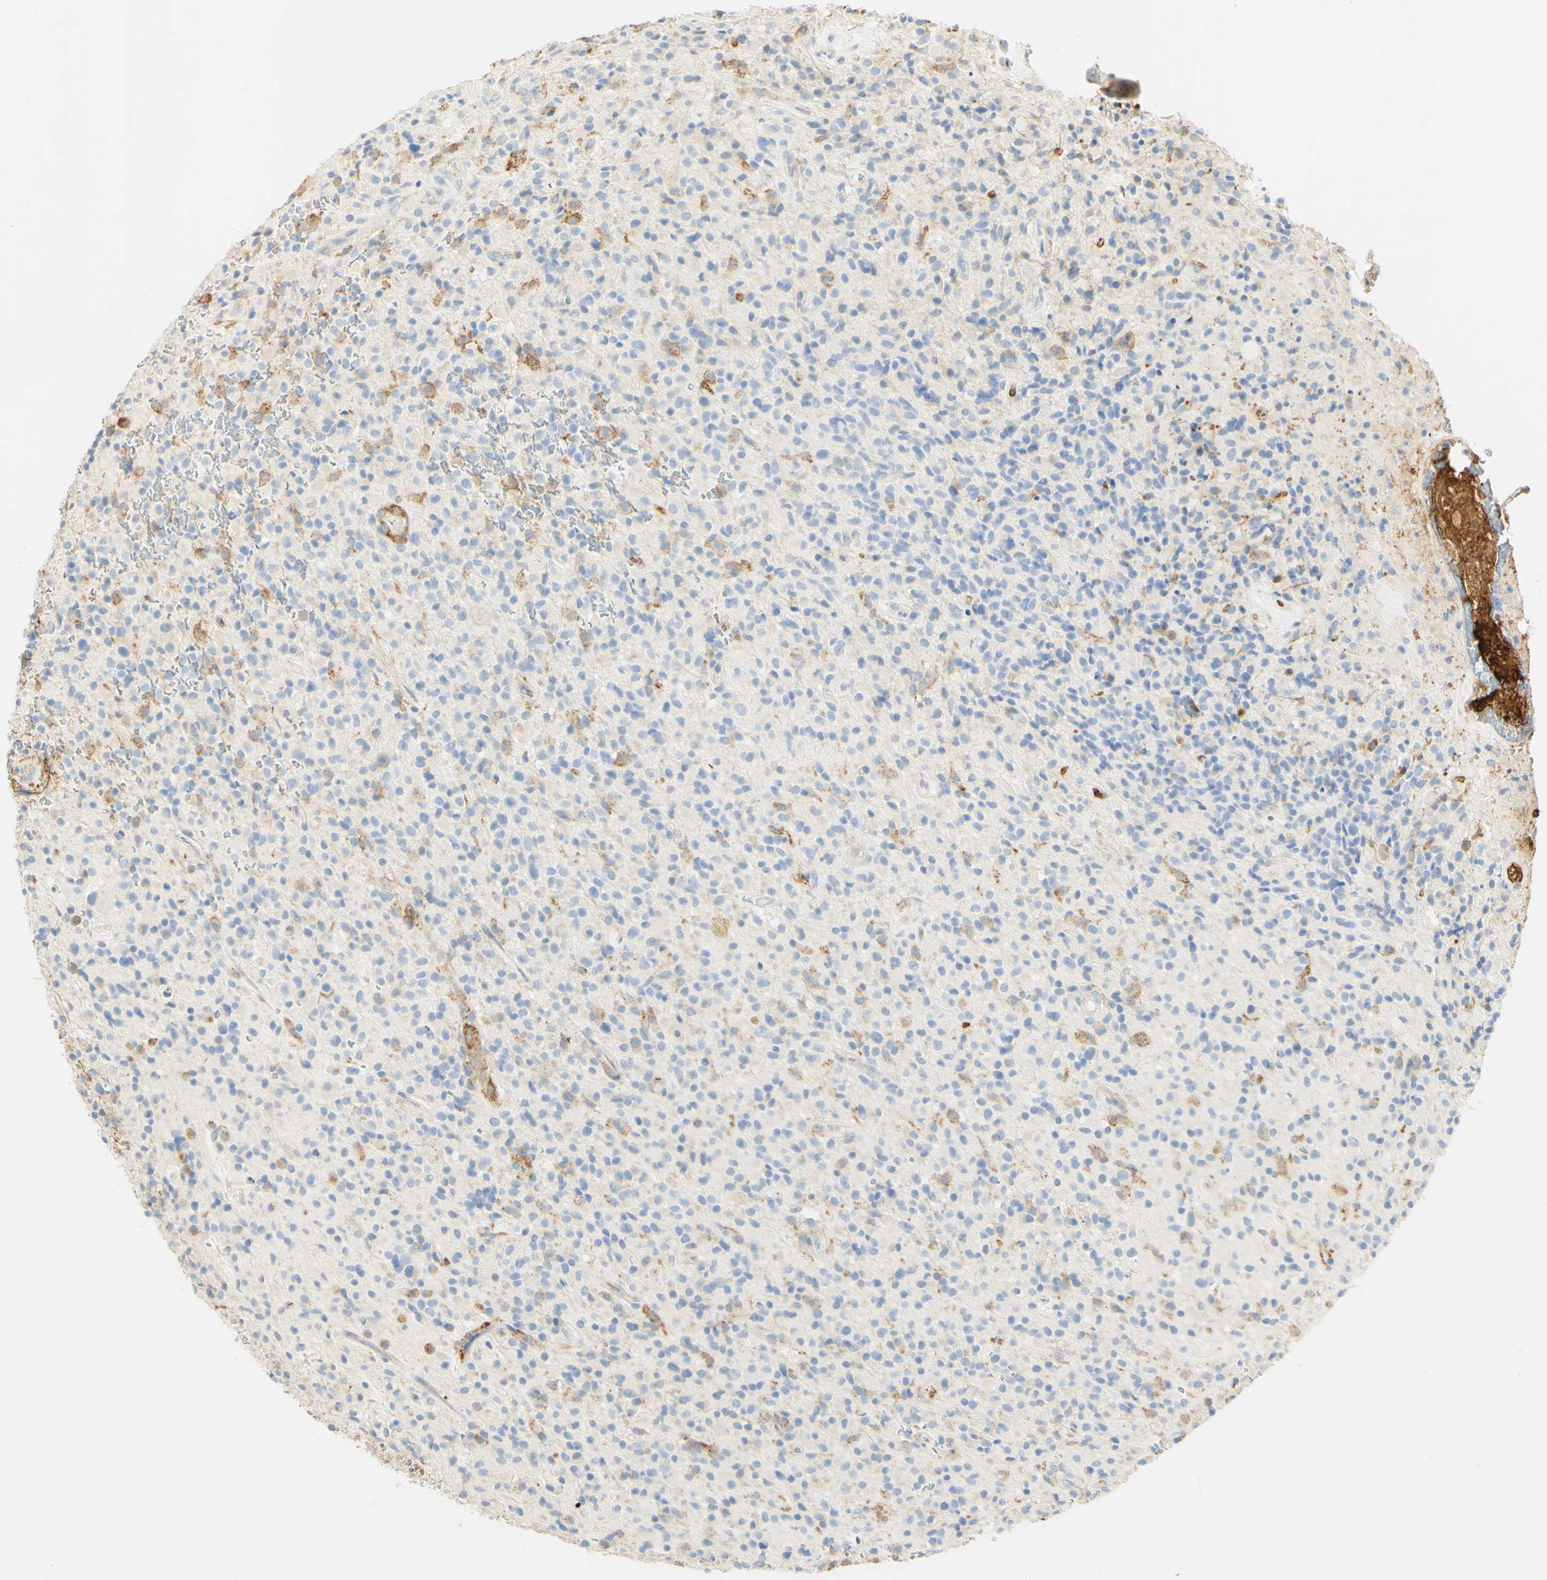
{"staining": {"intensity": "moderate", "quantity": "25%-75%", "location": "cytoplasmic/membranous"}, "tissue": "glioma", "cell_type": "Tumor cells", "image_type": "cancer", "snomed": [{"axis": "morphology", "description": "Glioma, malignant, High grade"}, {"axis": "topography", "description": "Brain"}], "caption": "Protein expression analysis of human glioma reveals moderate cytoplasmic/membranous expression in approximately 25%-75% of tumor cells.", "gene": "FCGRT", "patient": {"sex": "male", "age": 71}}